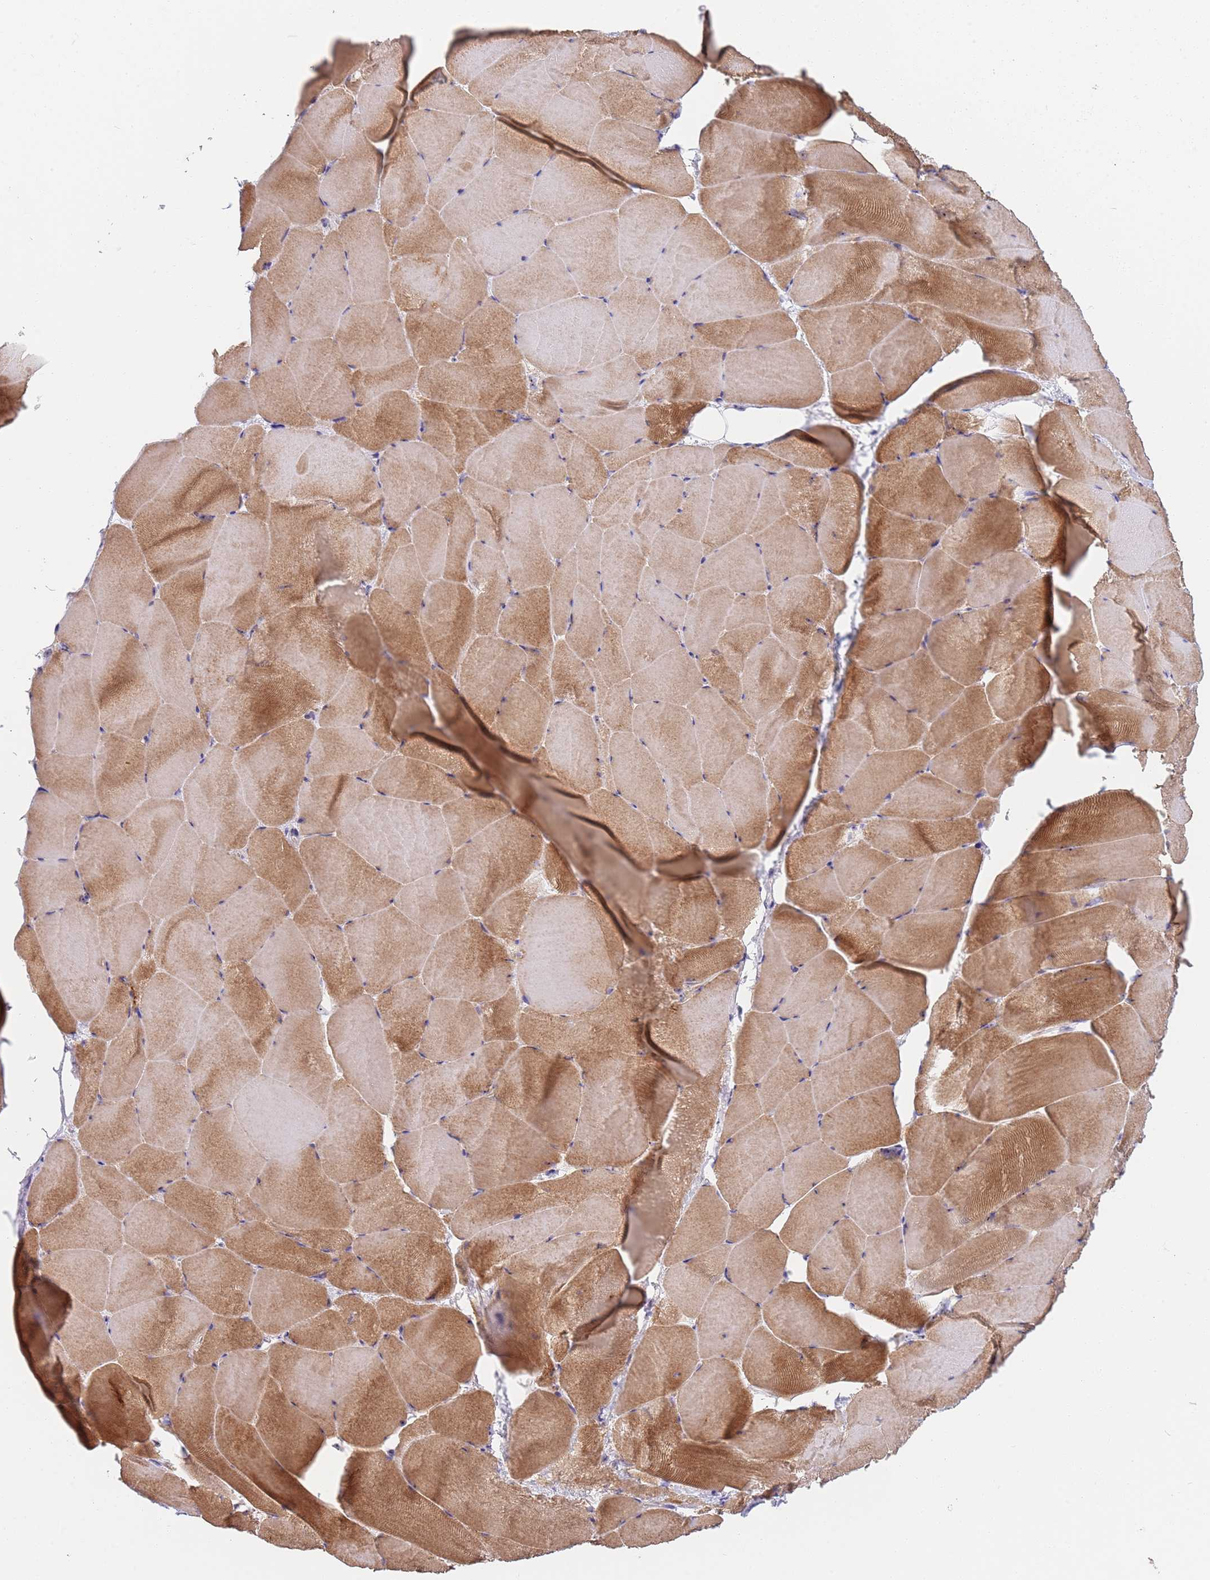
{"staining": {"intensity": "moderate", "quantity": ">75%", "location": "cytoplasmic/membranous"}, "tissue": "skeletal muscle", "cell_type": "Myocytes", "image_type": "normal", "snomed": [{"axis": "morphology", "description": "Normal tissue, NOS"}, {"axis": "topography", "description": "Skeletal muscle"}], "caption": "DAB immunohistochemical staining of unremarkable human skeletal muscle demonstrates moderate cytoplasmic/membranous protein staining in about >75% of myocytes. Nuclei are stained in blue.", "gene": "PLCL2", "patient": {"sex": "female", "age": 64}}